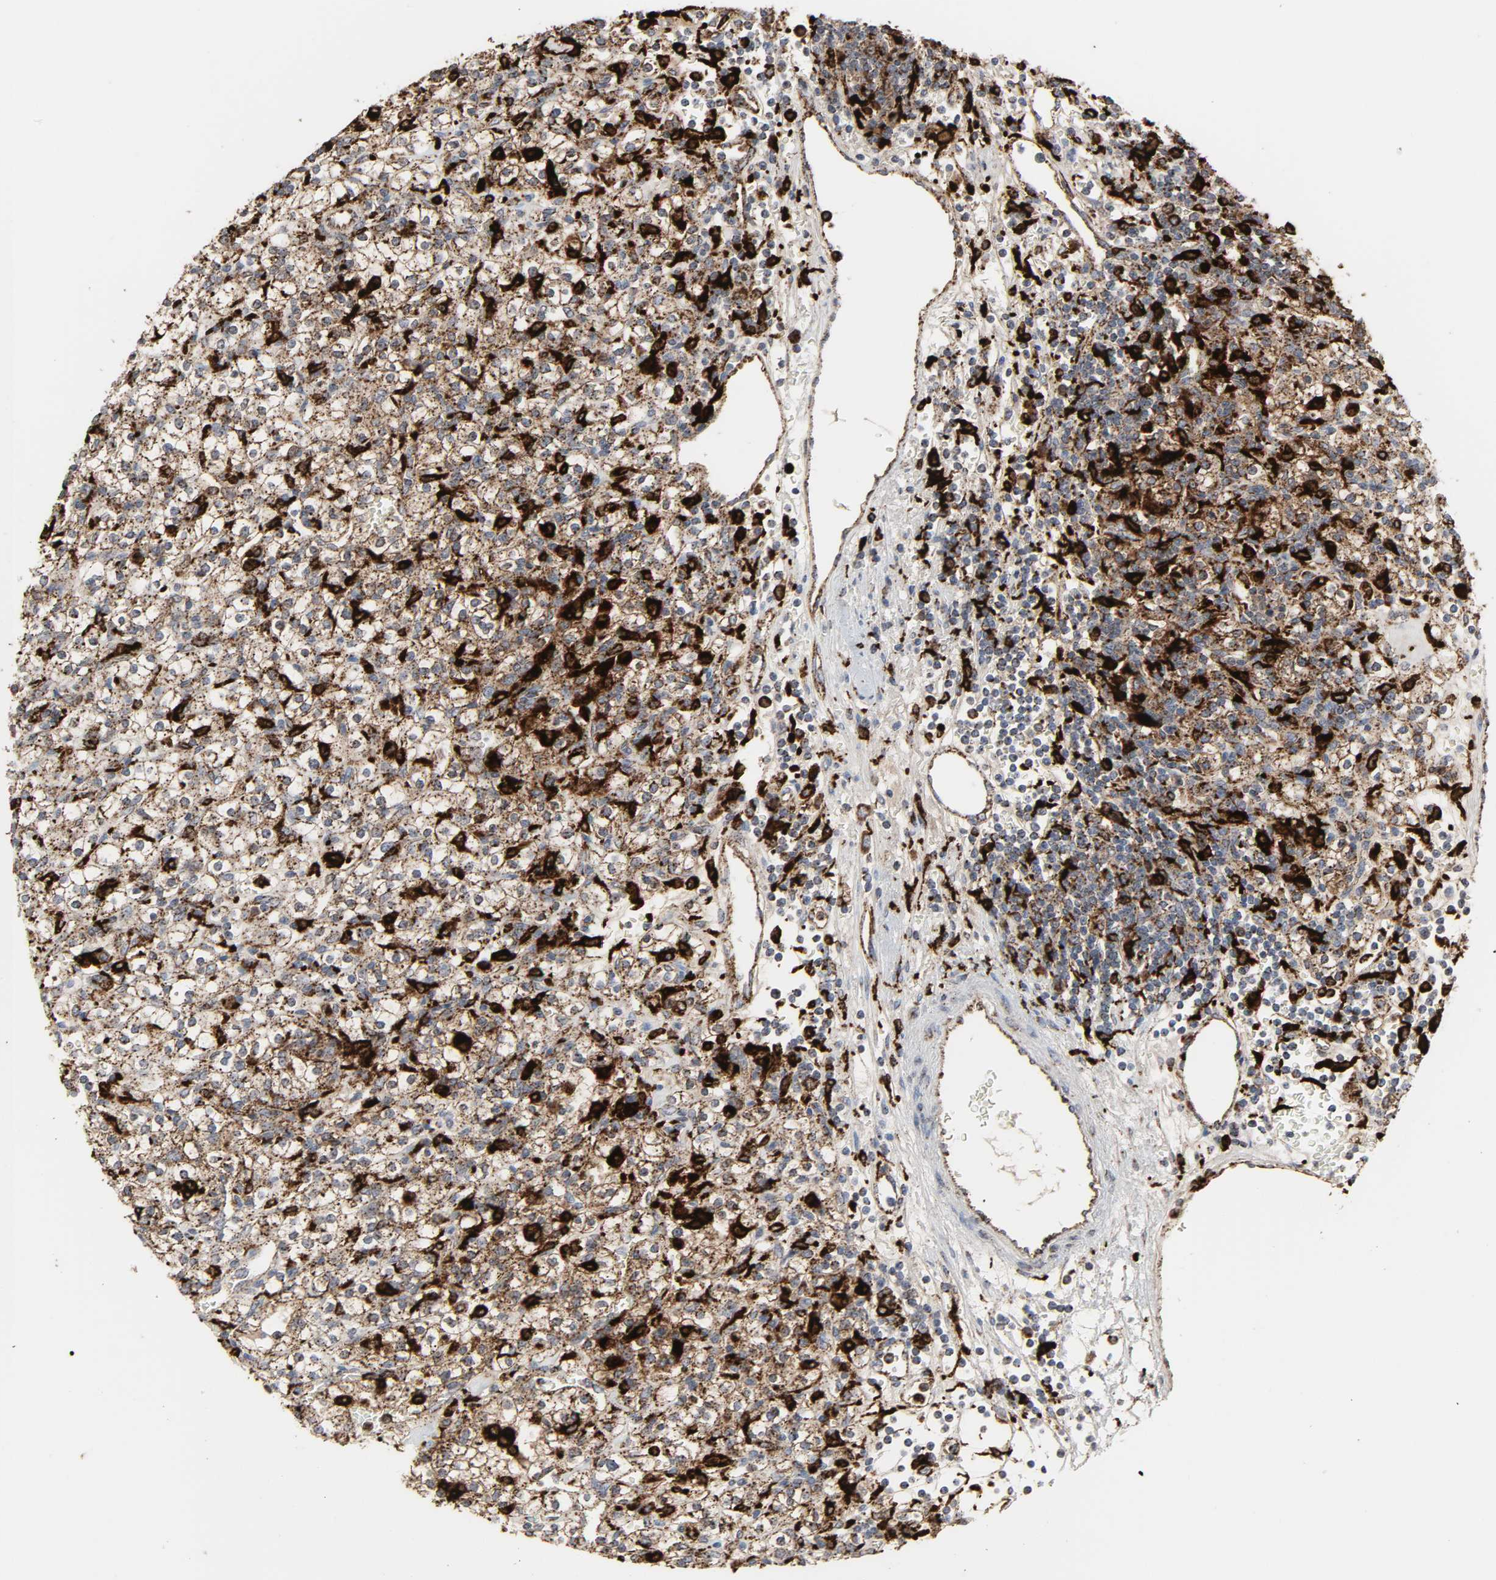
{"staining": {"intensity": "strong", "quantity": ">75%", "location": "cytoplasmic/membranous"}, "tissue": "renal cancer", "cell_type": "Tumor cells", "image_type": "cancer", "snomed": [{"axis": "morphology", "description": "Normal tissue, NOS"}, {"axis": "morphology", "description": "Adenocarcinoma, NOS"}, {"axis": "topography", "description": "Kidney"}], "caption": "The micrograph displays staining of adenocarcinoma (renal), revealing strong cytoplasmic/membranous protein positivity (brown color) within tumor cells. (DAB = brown stain, brightfield microscopy at high magnification).", "gene": "PSAP", "patient": {"sex": "female", "age": 55}}